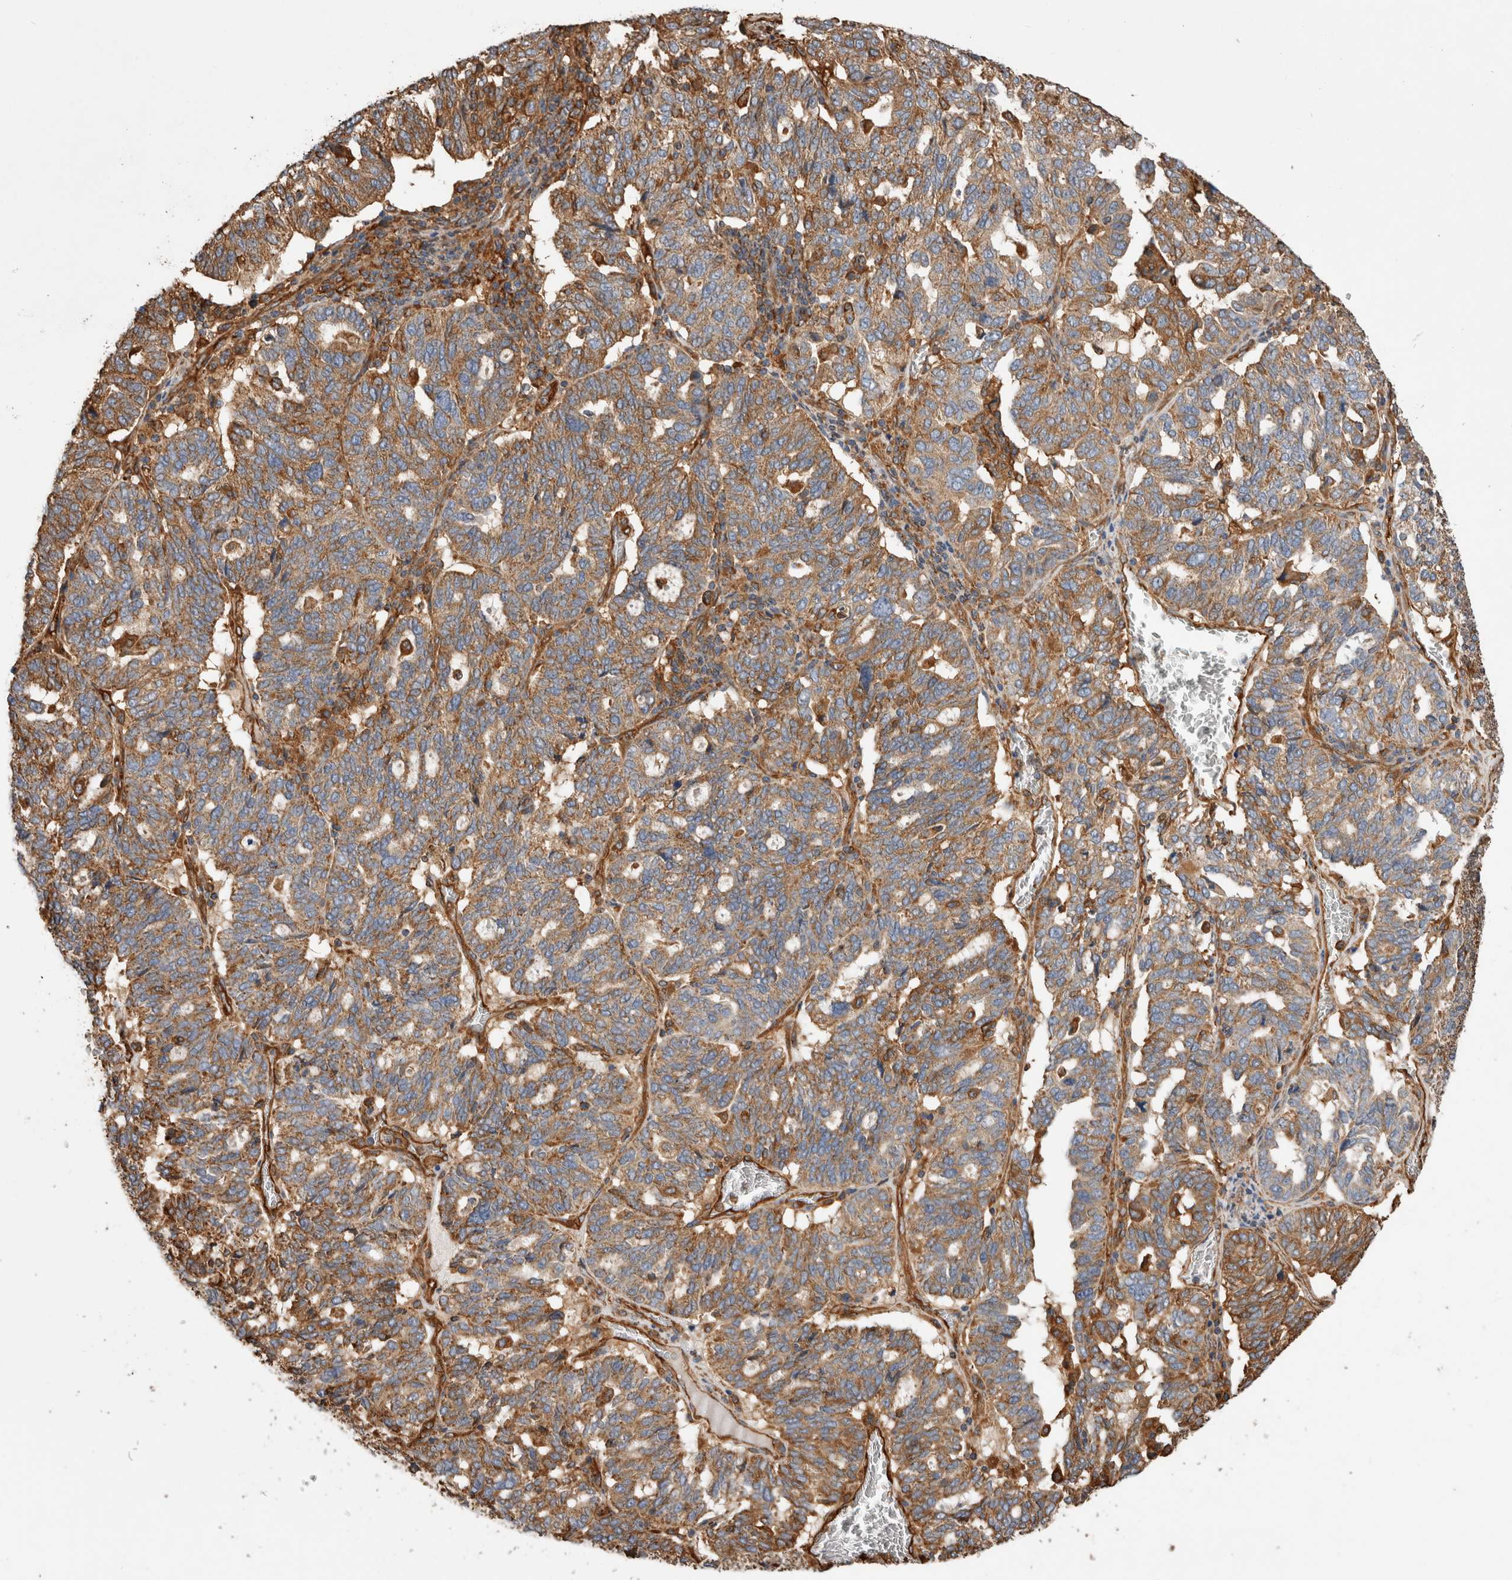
{"staining": {"intensity": "moderate", "quantity": ">75%", "location": "cytoplasmic/membranous"}, "tissue": "ovarian cancer", "cell_type": "Tumor cells", "image_type": "cancer", "snomed": [{"axis": "morphology", "description": "Cystadenocarcinoma, serous, NOS"}, {"axis": "topography", "description": "Ovary"}], "caption": "Ovarian cancer was stained to show a protein in brown. There is medium levels of moderate cytoplasmic/membranous positivity in about >75% of tumor cells.", "gene": "ZNF397", "patient": {"sex": "female", "age": 59}}